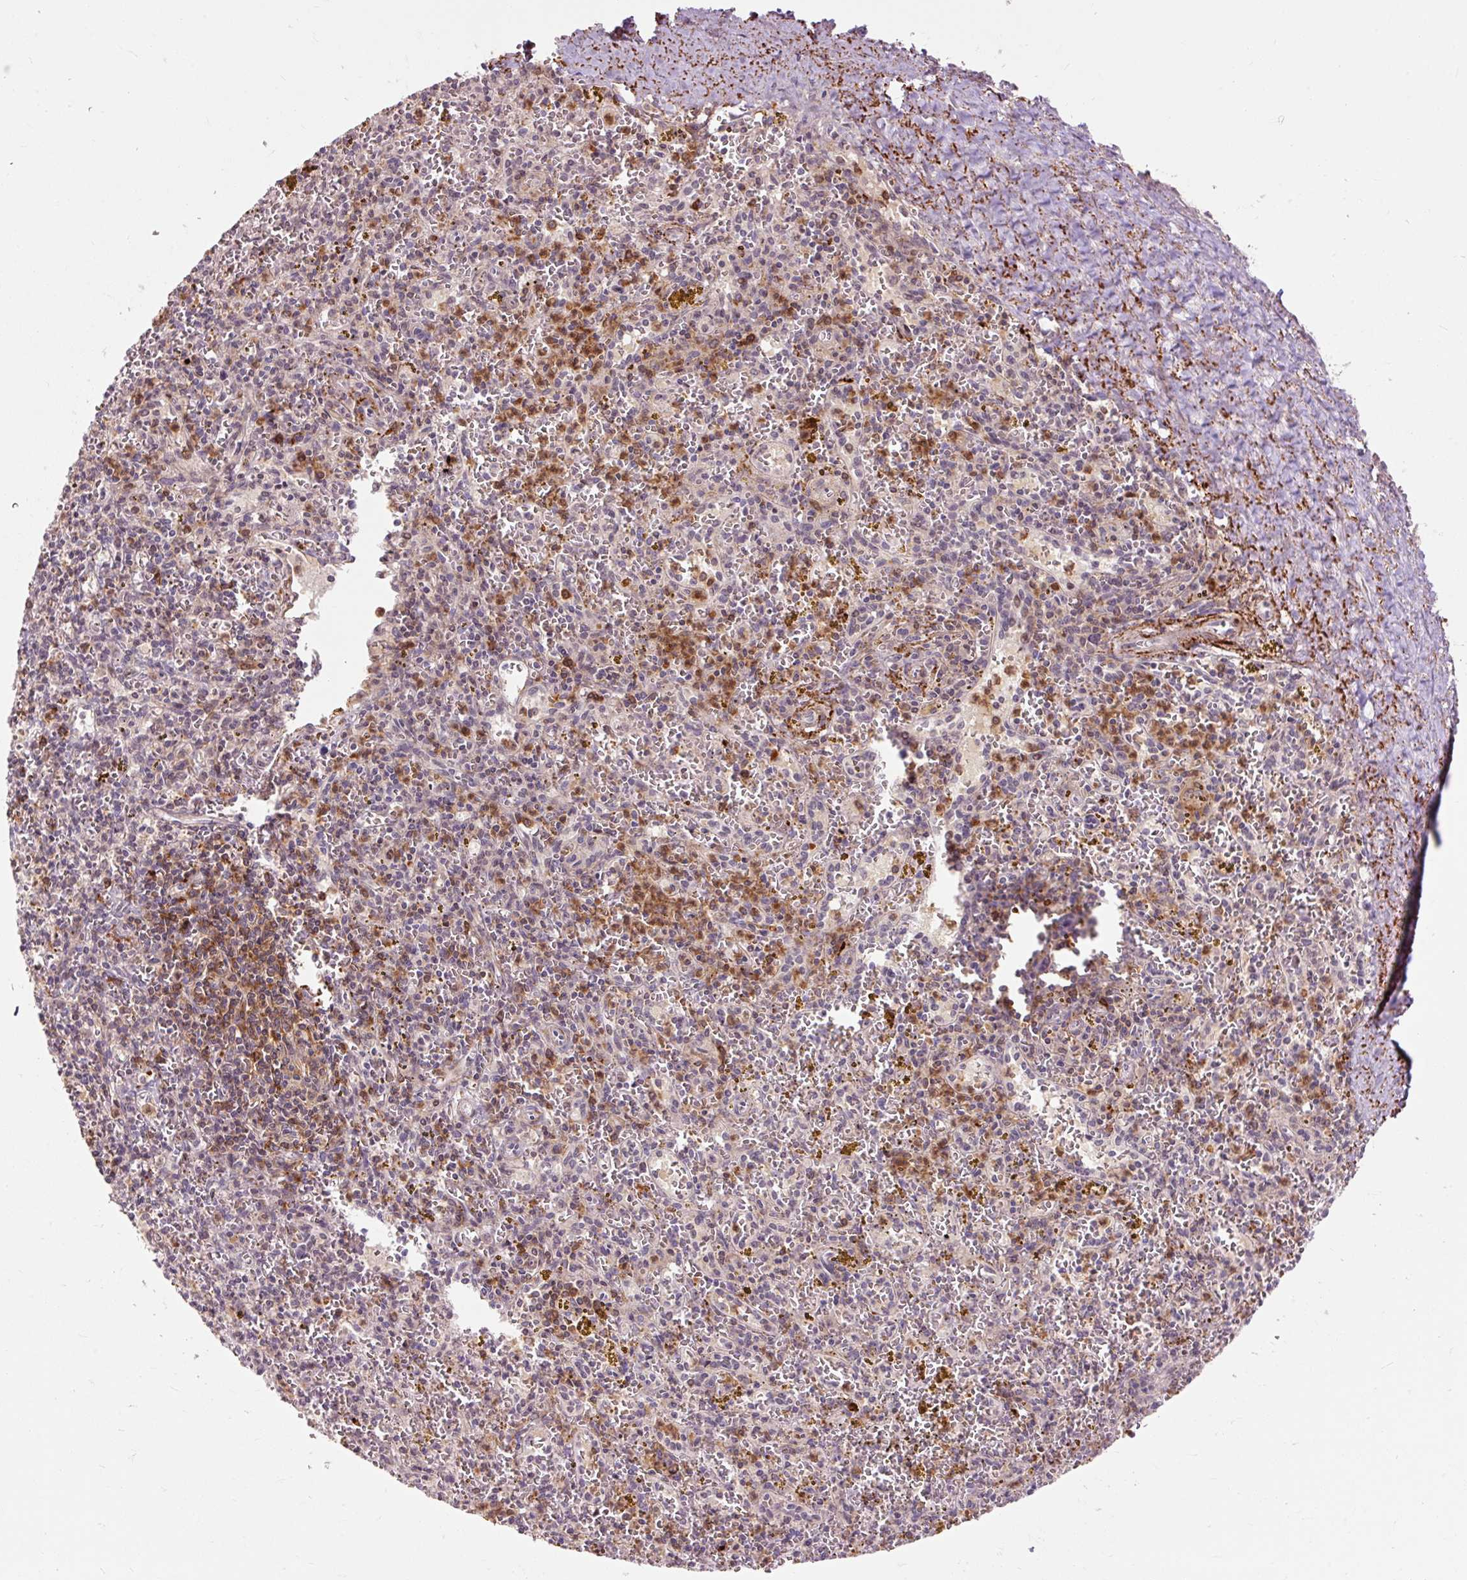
{"staining": {"intensity": "moderate", "quantity": "25%-75%", "location": "cytoplasmic/membranous"}, "tissue": "spleen", "cell_type": "Cells in red pulp", "image_type": "normal", "snomed": [{"axis": "morphology", "description": "Normal tissue, NOS"}, {"axis": "topography", "description": "Spleen"}], "caption": "DAB immunohistochemical staining of benign human spleen shows moderate cytoplasmic/membranous protein expression in about 25%-75% of cells in red pulp. The protein of interest is stained brown, and the nuclei are stained in blue (DAB IHC with brightfield microscopy, high magnification).", "gene": "CEBPZ", "patient": {"sex": "male", "age": 57}}